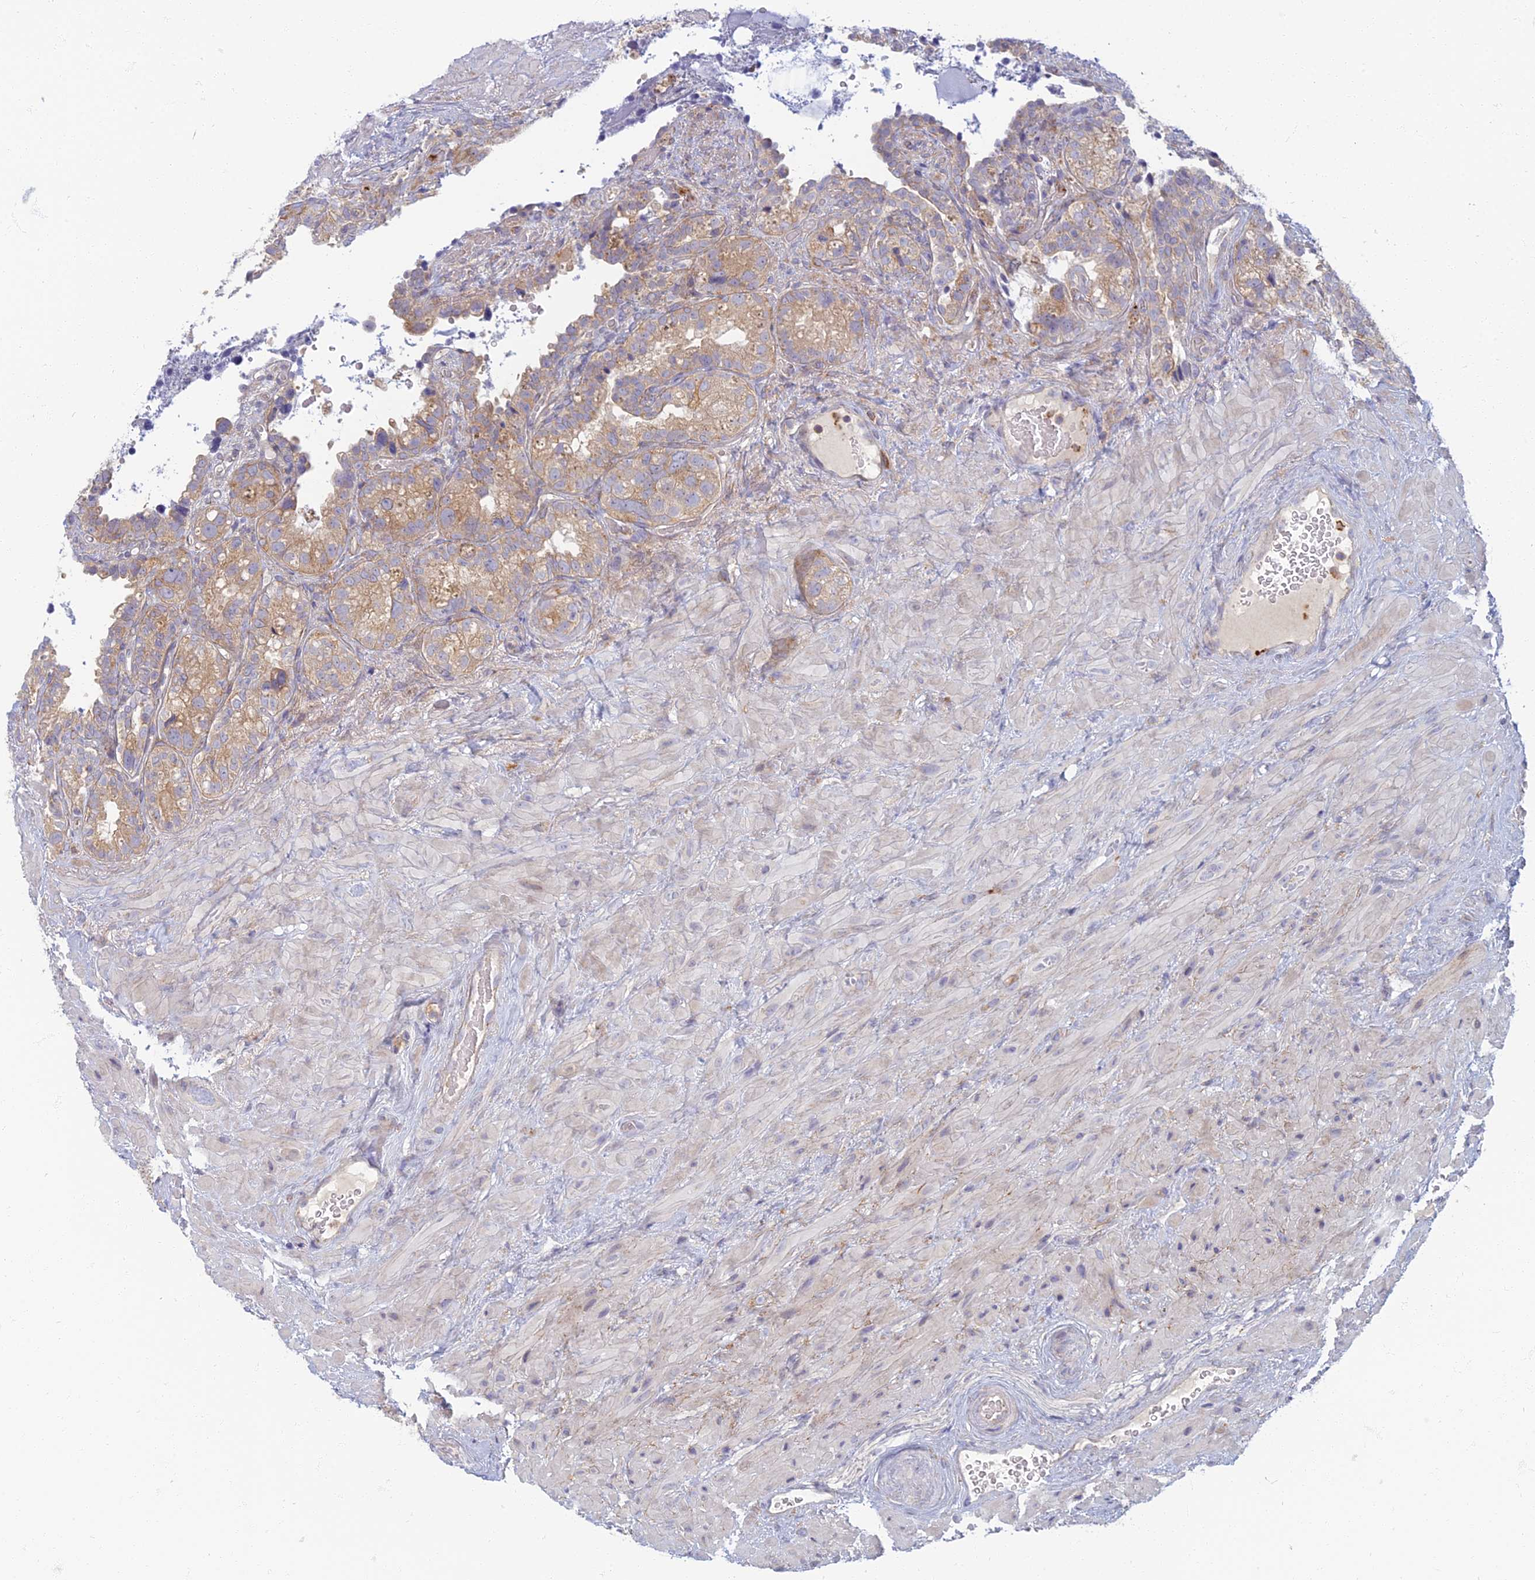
{"staining": {"intensity": "weak", "quantity": "25%-75%", "location": "cytoplasmic/membranous"}, "tissue": "seminal vesicle", "cell_type": "Glandular cells", "image_type": "normal", "snomed": [{"axis": "morphology", "description": "Normal tissue, NOS"}, {"axis": "topography", "description": "Seminal veicle"}, {"axis": "topography", "description": "Peripheral nerve tissue"}], "caption": "Immunohistochemistry of normal seminal vesicle reveals low levels of weak cytoplasmic/membranous expression in approximately 25%-75% of glandular cells.", "gene": "PROX2", "patient": {"sex": "male", "age": 67}}